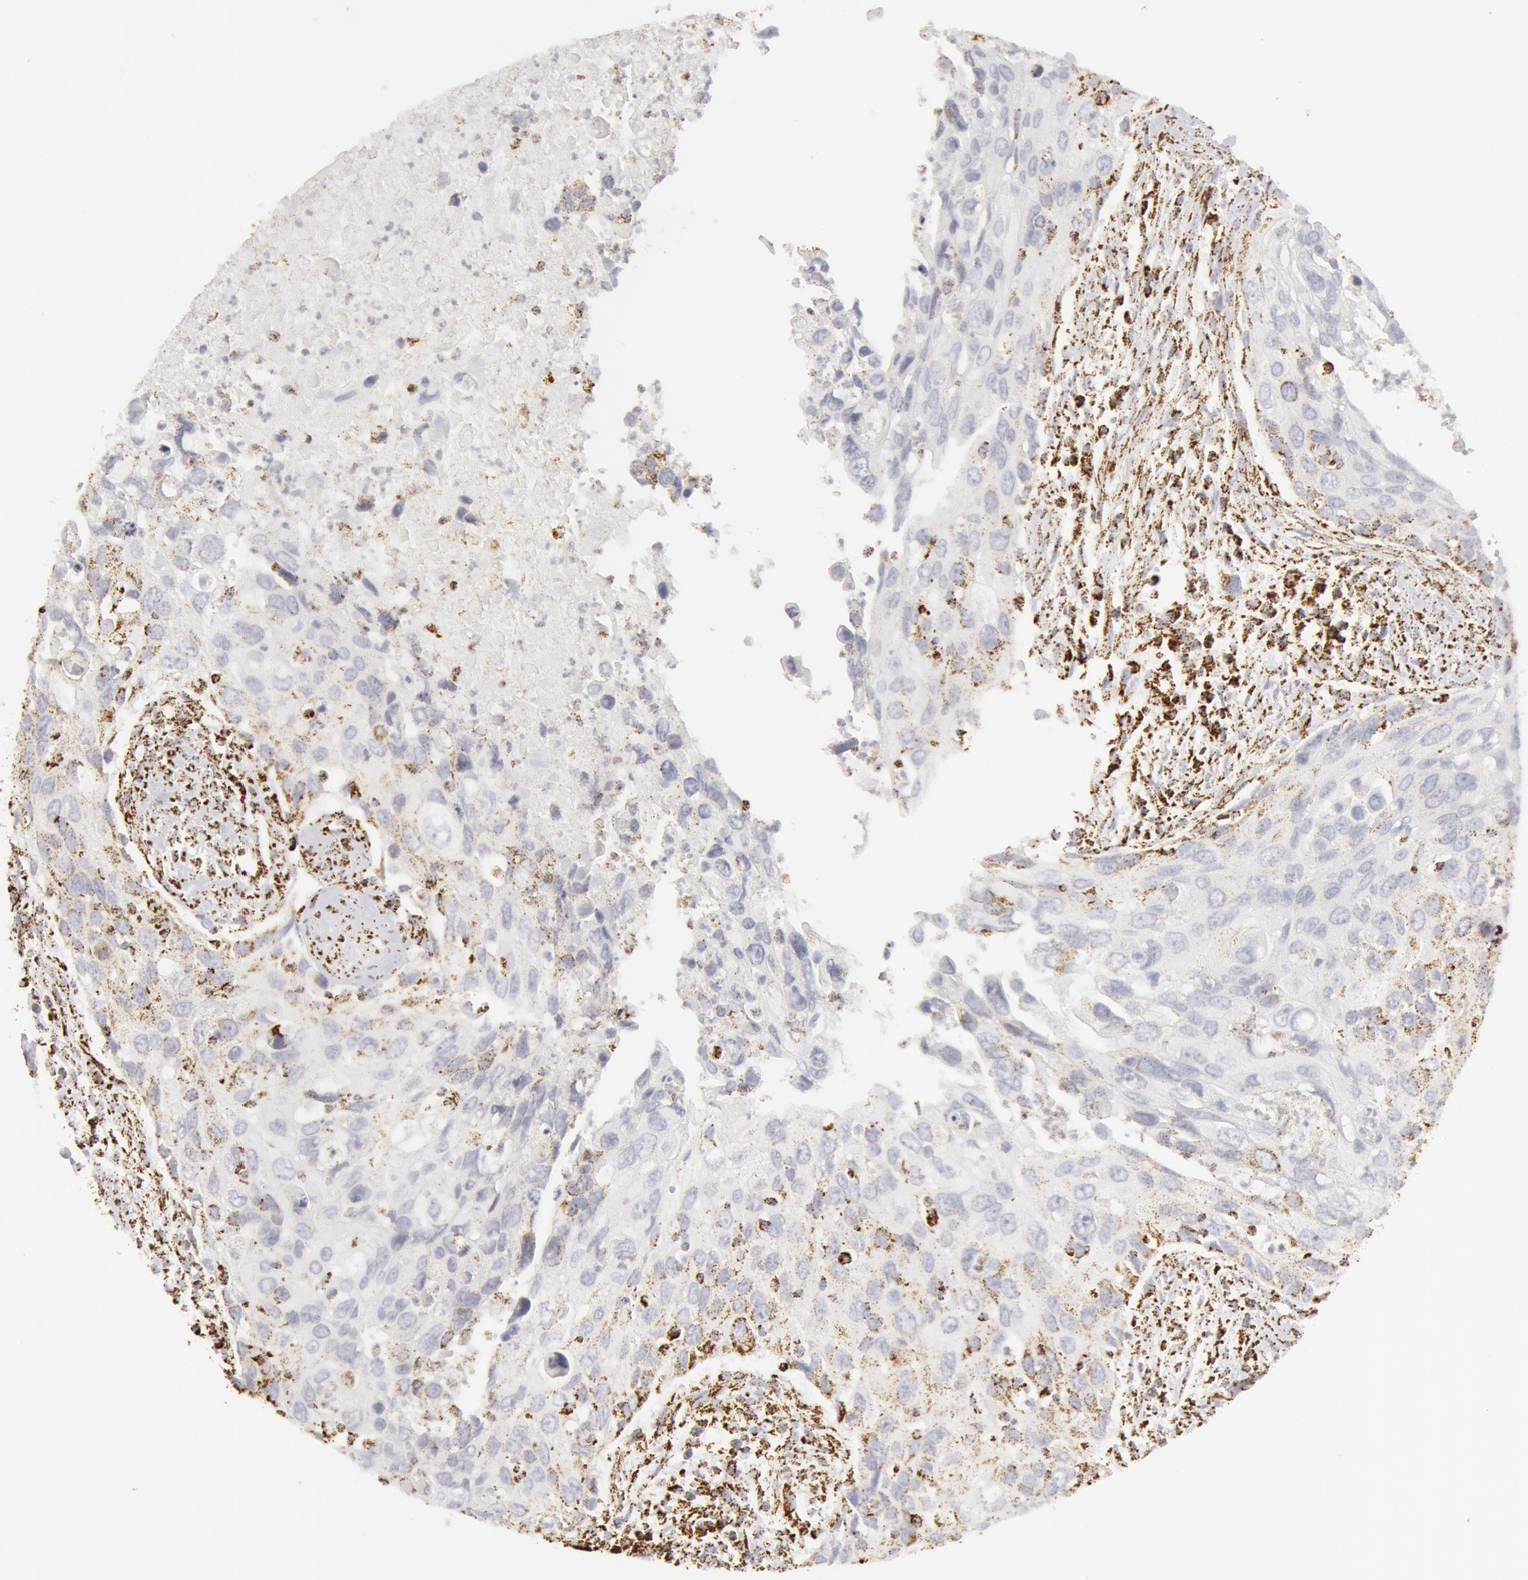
{"staining": {"intensity": "moderate", "quantity": "<25%", "location": "cytoplasmic/membranous"}, "tissue": "urothelial cancer", "cell_type": "Tumor cells", "image_type": "cancer", "snomed": [{"axis": "morphology", "description": "Urothelial carcinoma, High grade"}, {"axis": "topography", "description": "Urinary bladder"}], "caption": "High-grade urothelial carcinoma was stained to show a protein in brown. There is low levels of moderate cytoplasmic/membranous expression in about <25% of tumor cells. (DAB IHC, brown staining for protein, blue staining for nuclei).", "gene": "ATP5F1B", "patient": {"sex": "male", "age": 71}}